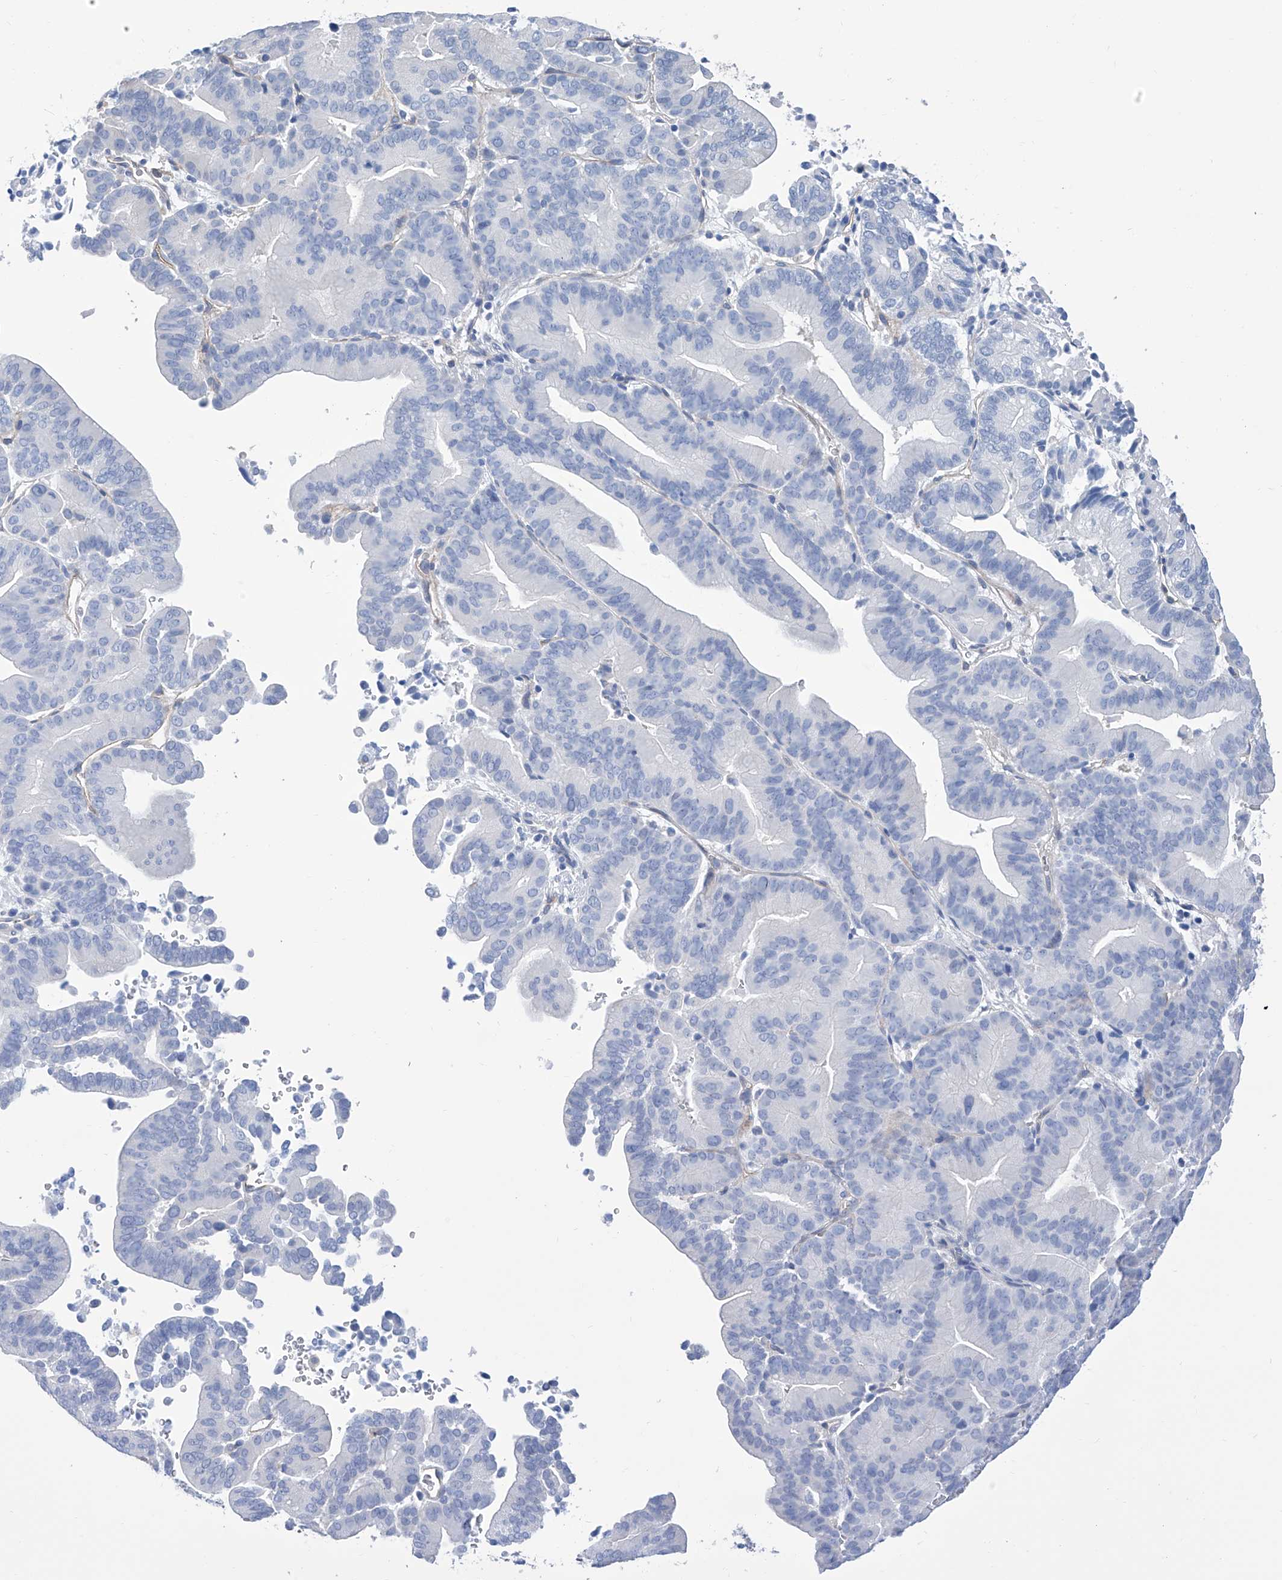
{"staining": {"intensity": "negative", "quantity": "none", "location": "none"}, "tissue": "liver cancer", "cell_type": "Tumor cells", "image_type": "cancer", "snomed": [{"axis": "morphology", "description": "Cholangiocarcinoma"}, {"axis": "topography", "description": "Liver"}], "caption": "Tumor cells show no significant protein positivity in liver cancer. The staining was performed using DAB to visualize the protein expression in brown, while the nuclei were stained in blue with hematoxylin (Magnification: 20x).", "gene": "SMS", "patient": {"sex": "female", "age": 75}}